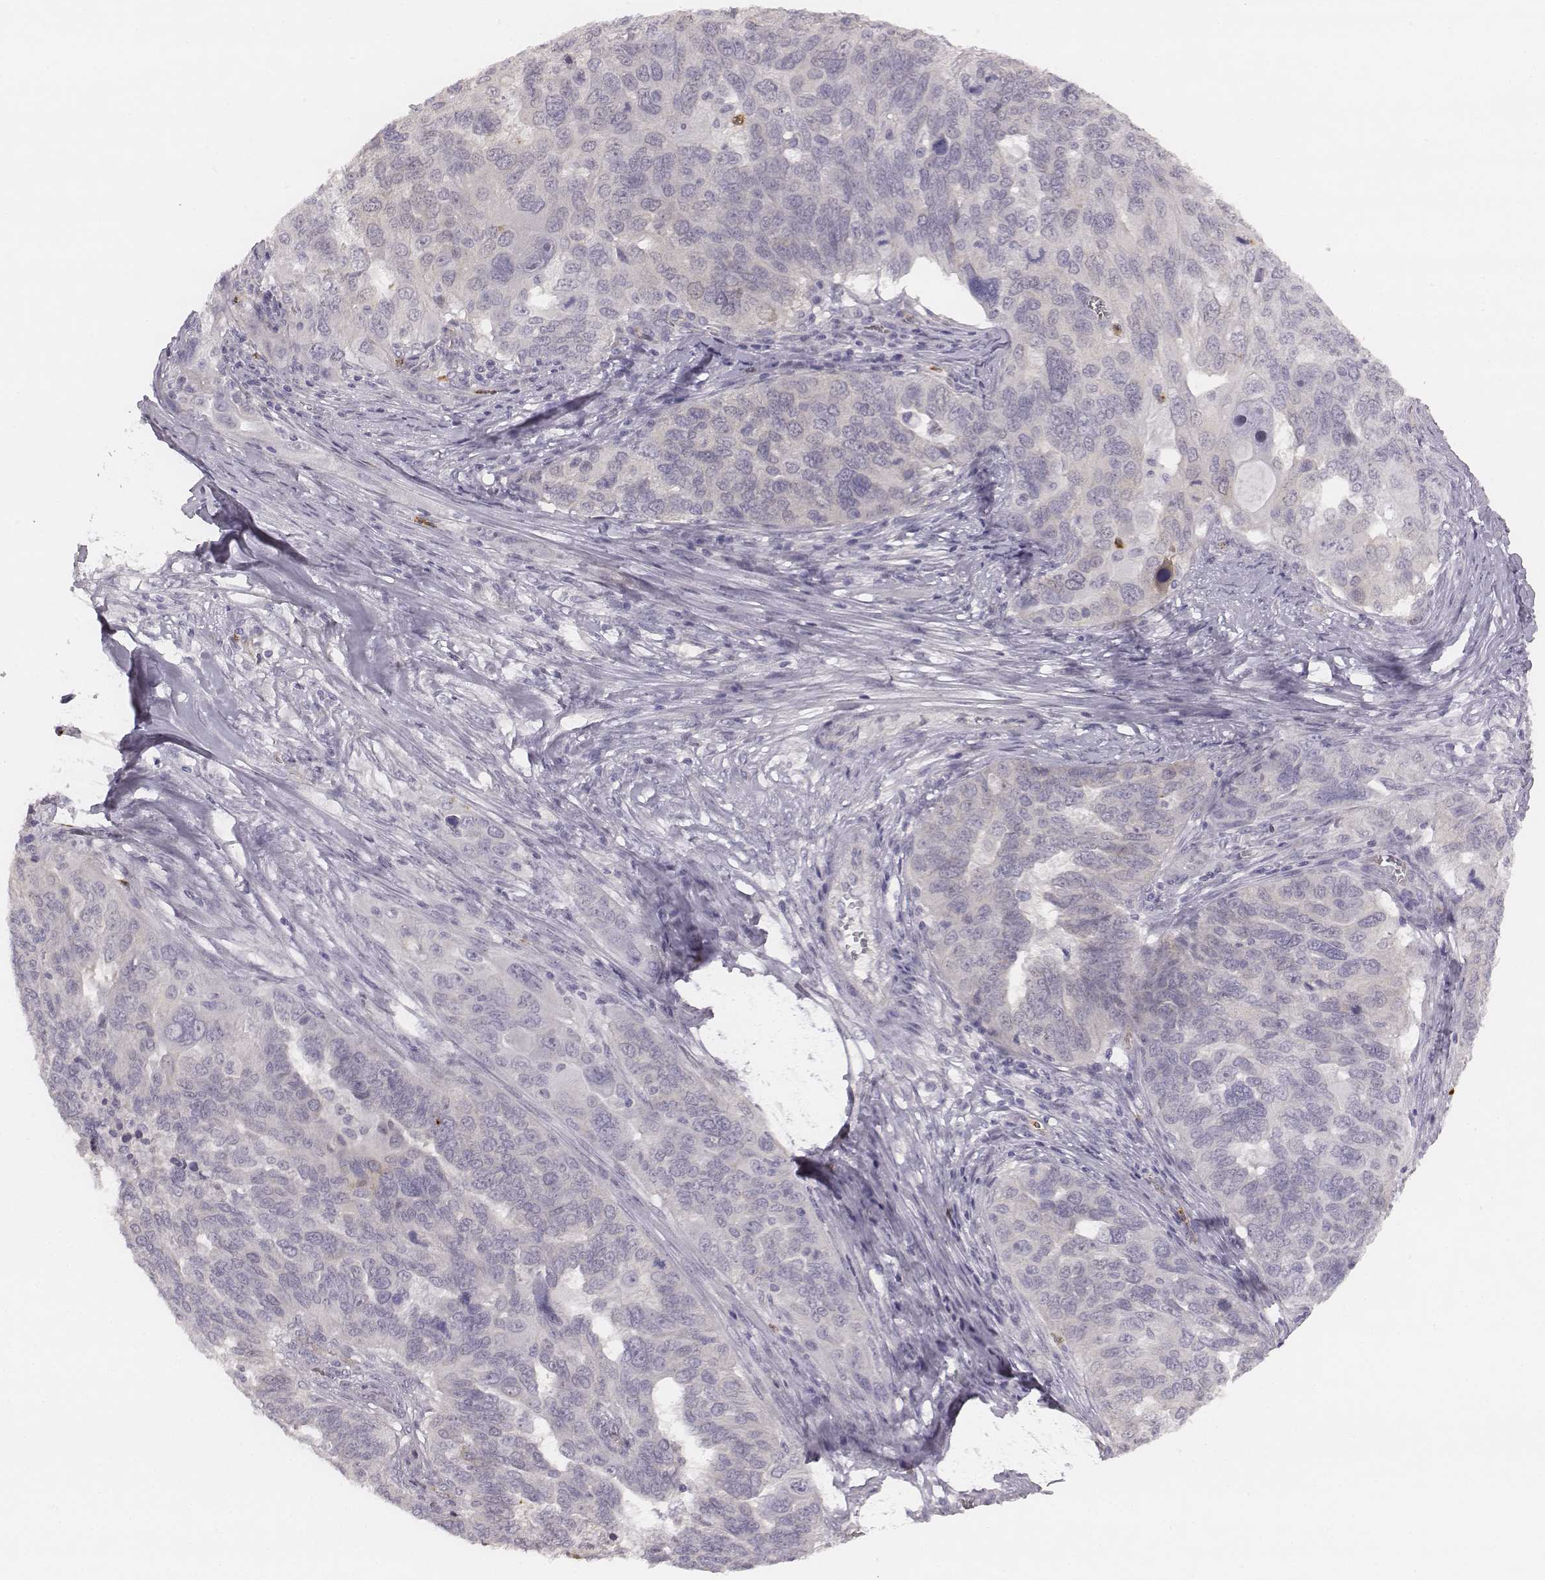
{"staining": {"intensity": "negative", "quantity": "none", "location": "none"}, "tissue": "ovarian cancer", "cell_type": "Tumor cells", "image_type": "cancer", "snomed": [{"axis": "morphology", "description": "Carcinoma, endometroid"}, {"axis": "topography", "description": "Soft tissue"}, {"axis": "topography", "description": "Ovary"}], "caption": "An immunohistochemistry photomicrograph of endometroid carcinoma (ovarian) is shown. There is no staining in tumor cells of endometroid carcinoma (ovarian).", "gene": "KCNJ12", "patient": {"sex": "female", "age": 52}}